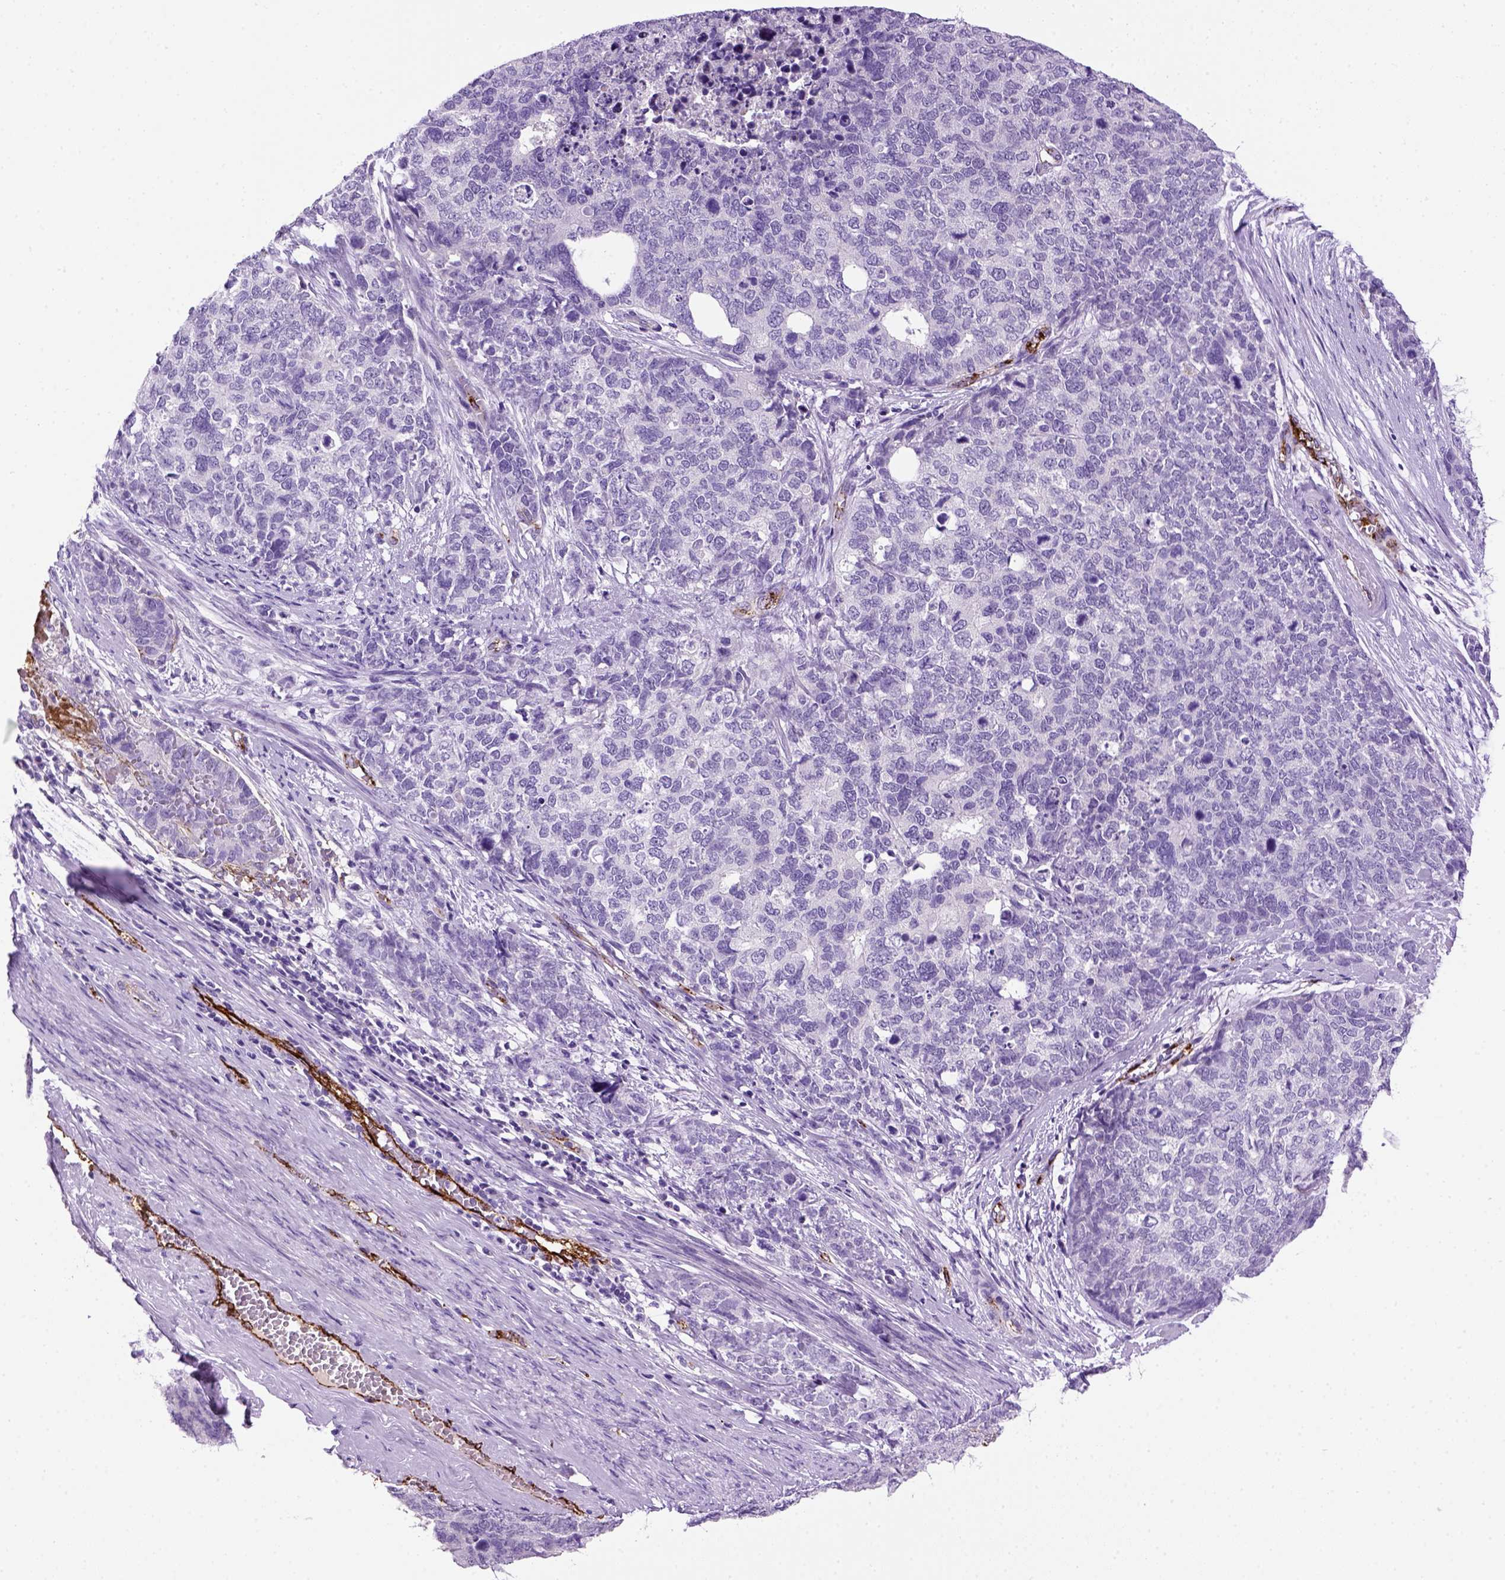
{"staining": {"intensity": "negative", "quantity": "none", "location": "none"}, "tissue": "cervical cancer", "cell_type": "Tumor cells", "image_type": "cancer", "snomed": [{"axis": "morphology", "description": "Squamous cell carcinoma, NOS"}, {"axis": "topography", "description": "Cervix"}], "caption": "High power microscopy micrograph of an IHC histopathology image of cervical cancer, revealing no significant staining in tumor cells.", "gene": "VWF", "patient": {"sex": "female", "age": 63}}